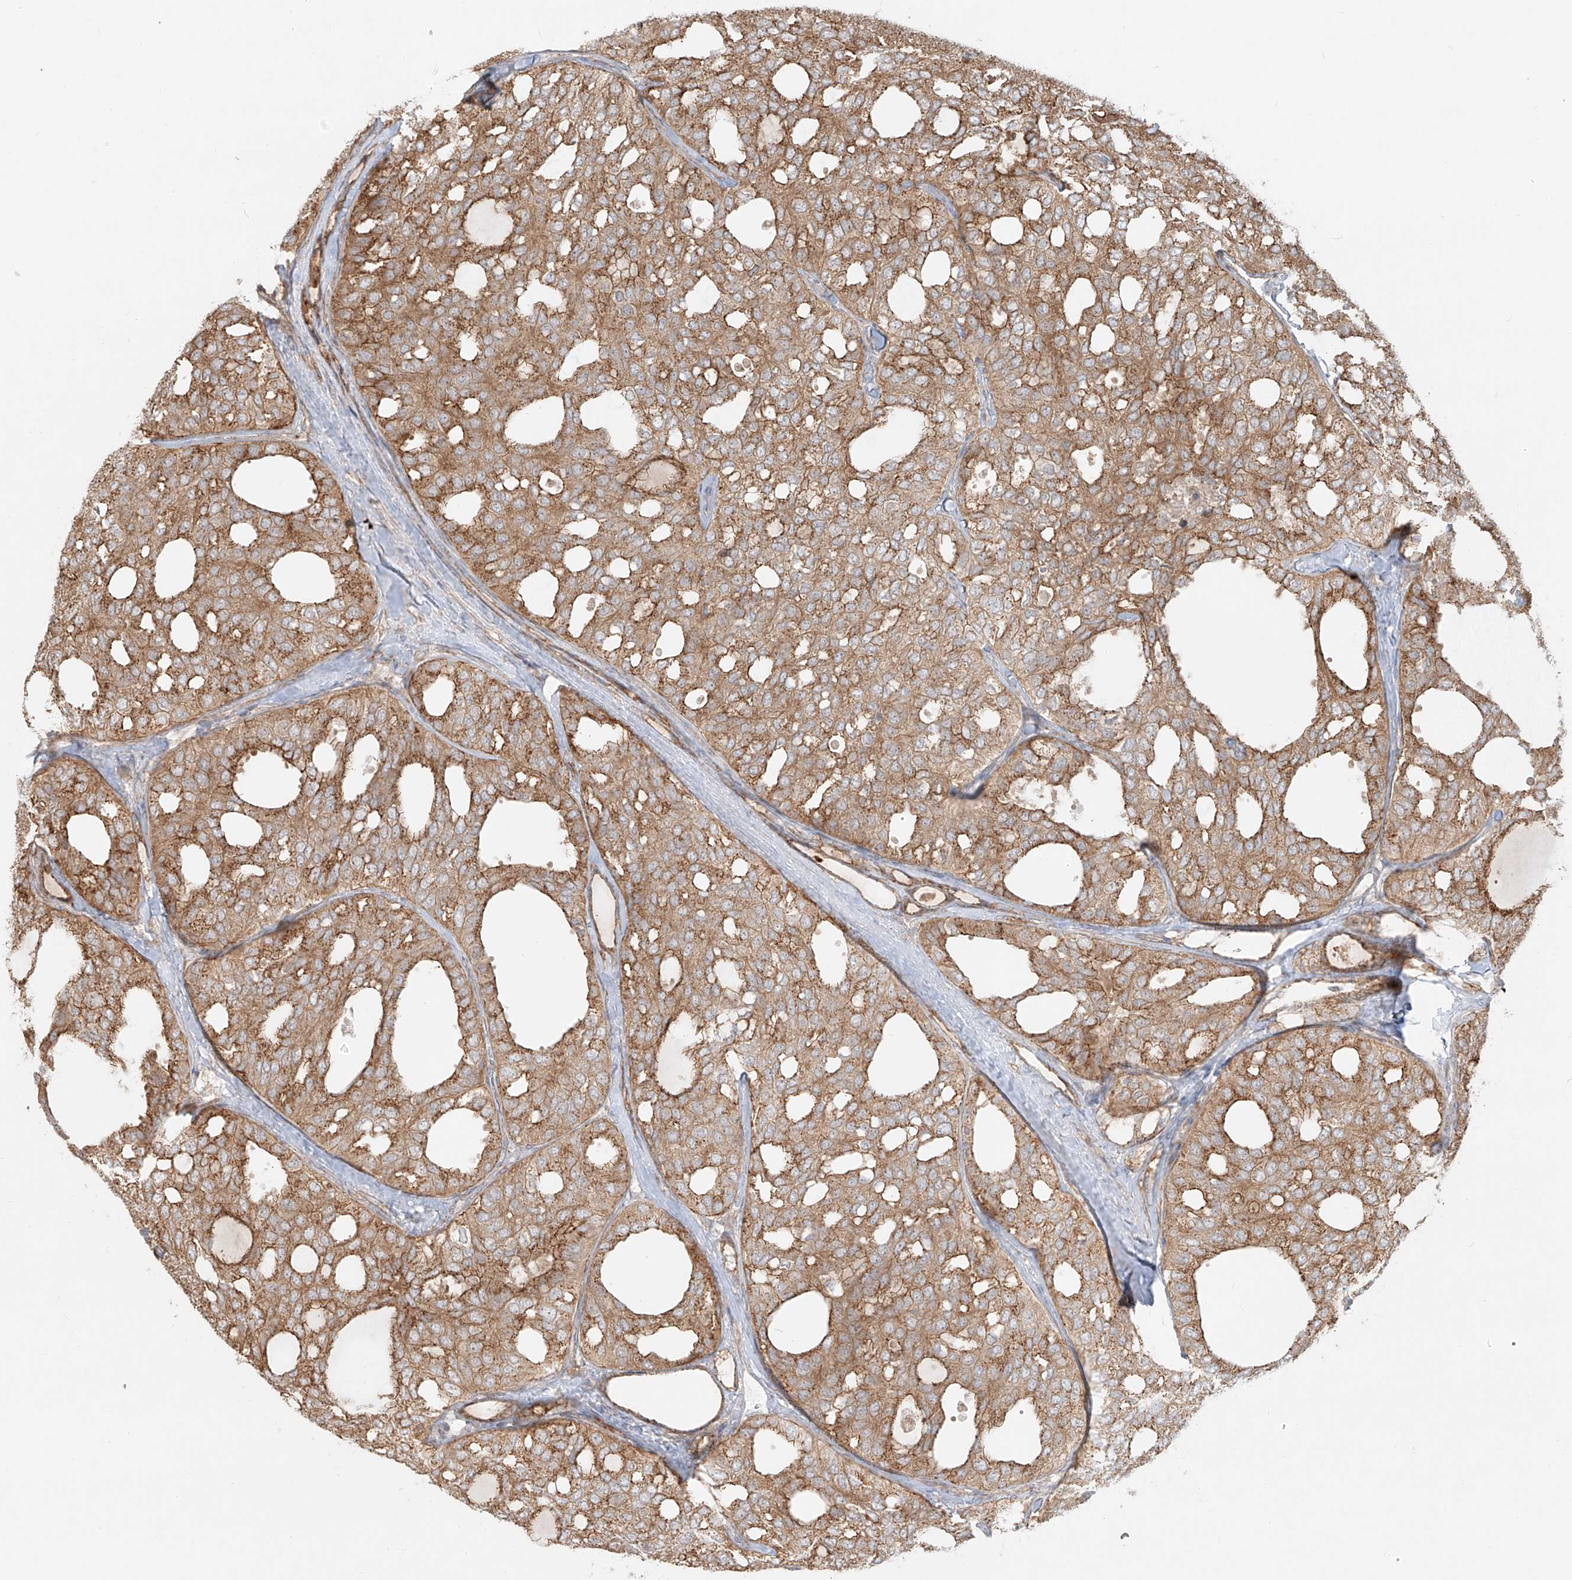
{"staining": {"intensity": "moderate", "quantity": ">75%", "location": "cytoplasmic/membranous"}, "tissue": "thyroid cancer", "cell_type": "Tumor cells", "image_type": "cancer", "snomed": [{"axis": "morphology", "description": "Follicular adenoma carcinoma, NOS"}, {"axis": "topography", "description": "Thyroid gland"}], "caption": "A histopathology image showing moderate cytoplasmic/membranous expression in about >75% of tumor cells in thyroid cancer, as visualized by brown immunohistochemical staining.", "gene": "ZNF287", "patient": {"sex": "male", "age": 75}}